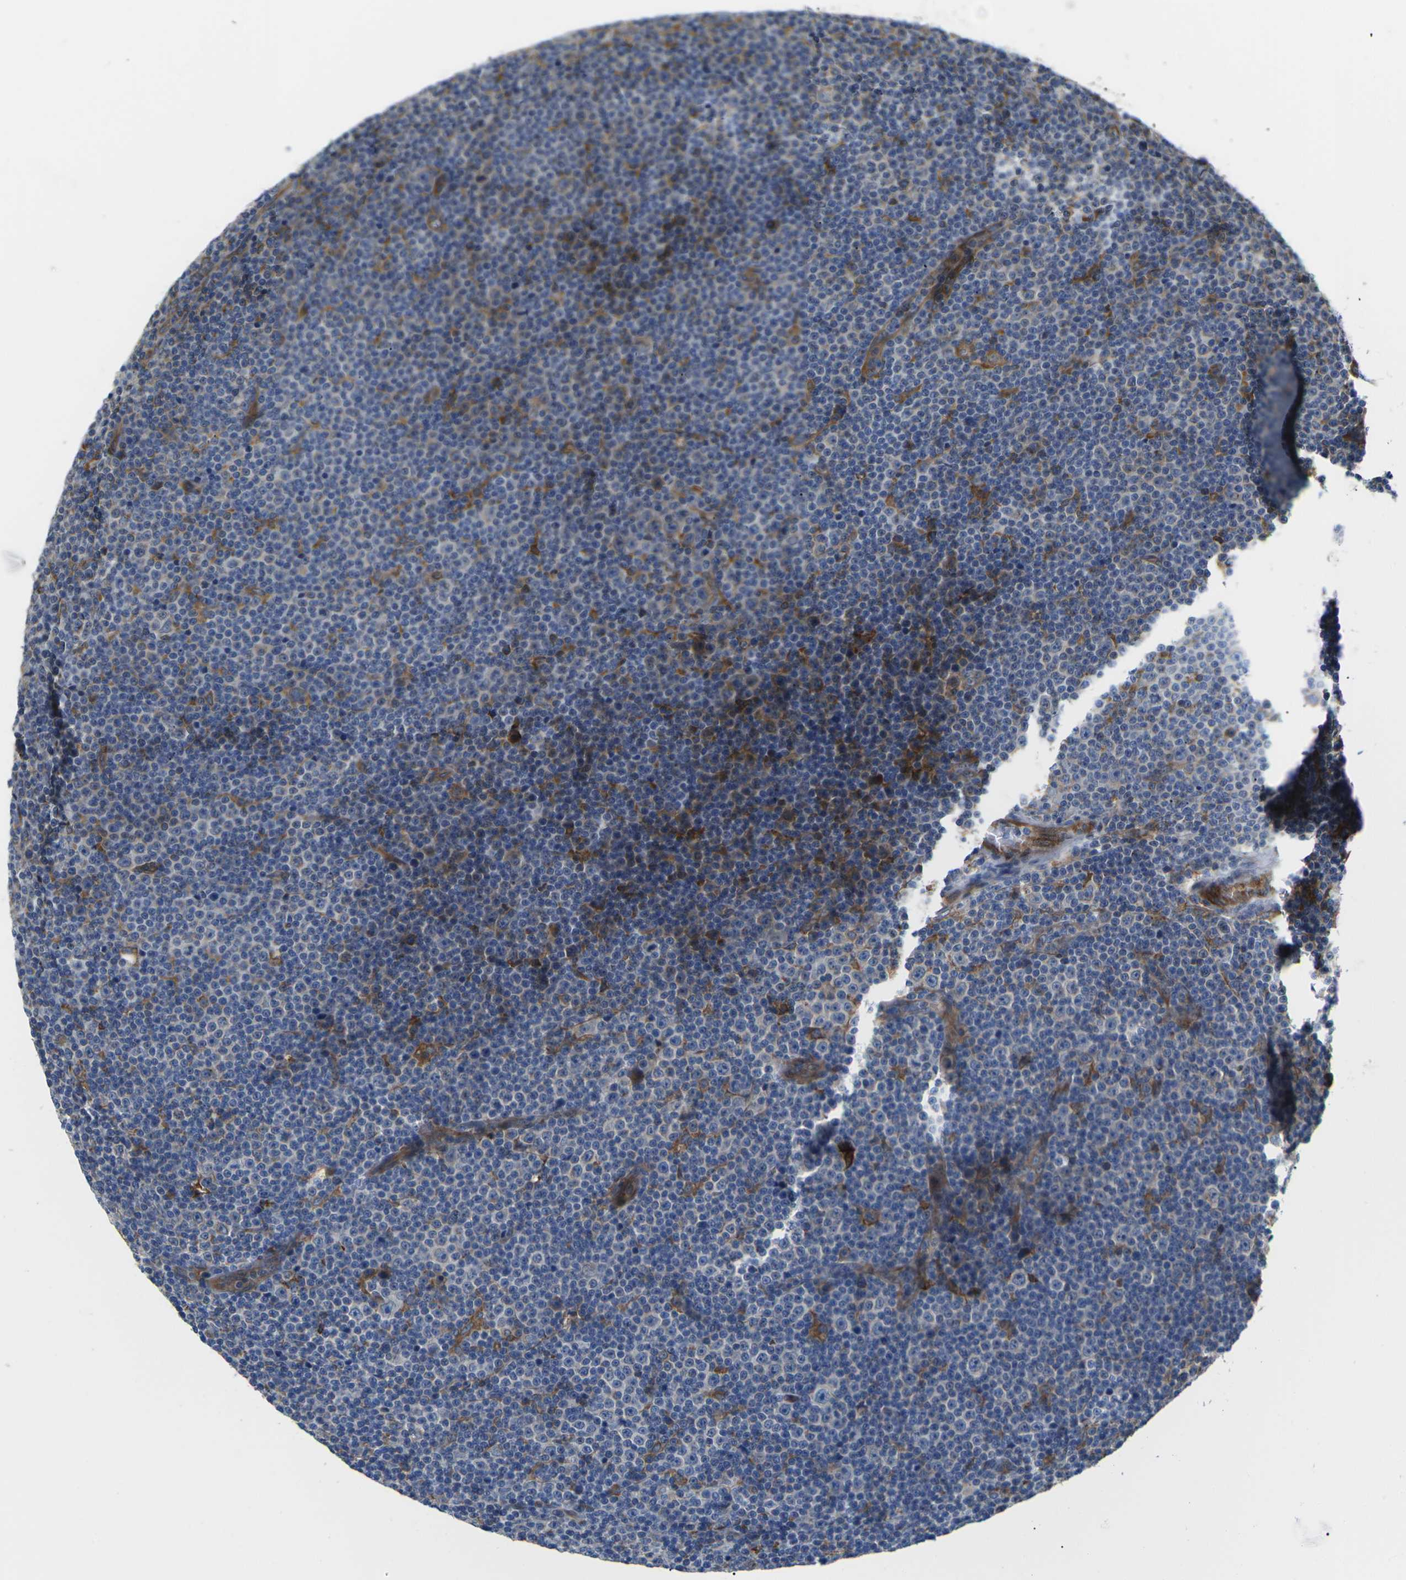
{"staining": {"intensity": "negative", "quantity": "none", "location": "none"}, "tissue": "lymphoma", "cell_type": "Tumor cells", "image_type": "cancer", "snomed": [{"axis": "morphology", "description": "Malignant lymphoma, non-Hodgkin's type, Low grade"}, {"axis": "topography", "description": "Lymph node"}], "caption": "A high-resolution image shows IHC staining of lymphoma, which demonstrates no significant staining in tumor cells.", "gene": "TMEFF2", "patient": {"sex": "female", "age": 67}}